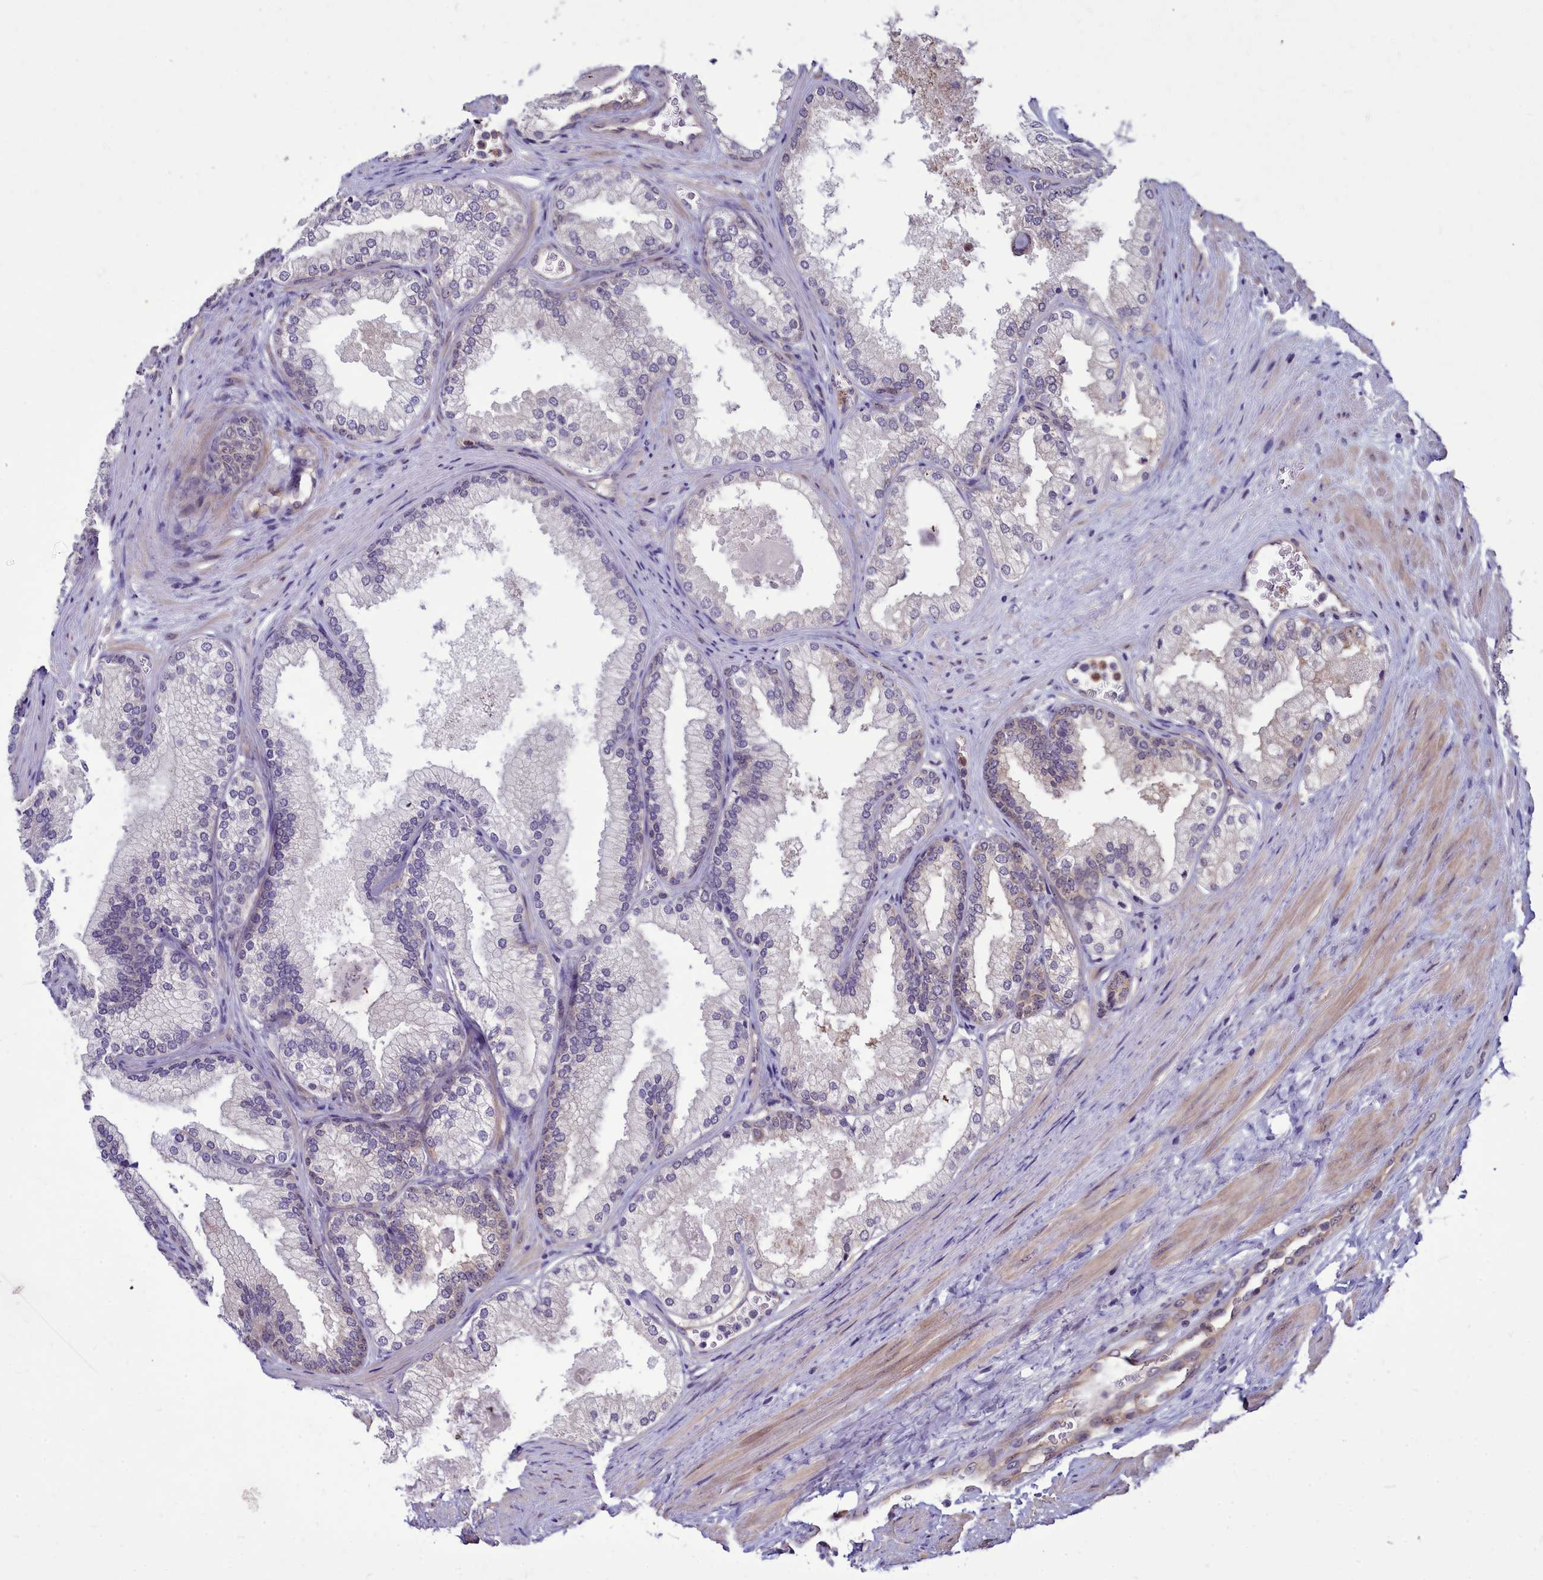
{"staining": {"intensity": "weak", "quantity": "<25%", "location": "cytoplasmic/membranous"}, "tissue": "prostate", "cell_type": "Glandular cells", "image_type": "normal", "snomed": [{"axis": "morphology", "description": "Normal tissue, NOS"}, {"axis": "topography", "description": "Prostate"}], "caption": "Human prostate stained for a protein using immunohistochemistry (IHC) demonstrates no staining in glandular cells.", "gene": "BCAR1", "patient": {"sex": "male", "age": 76}}